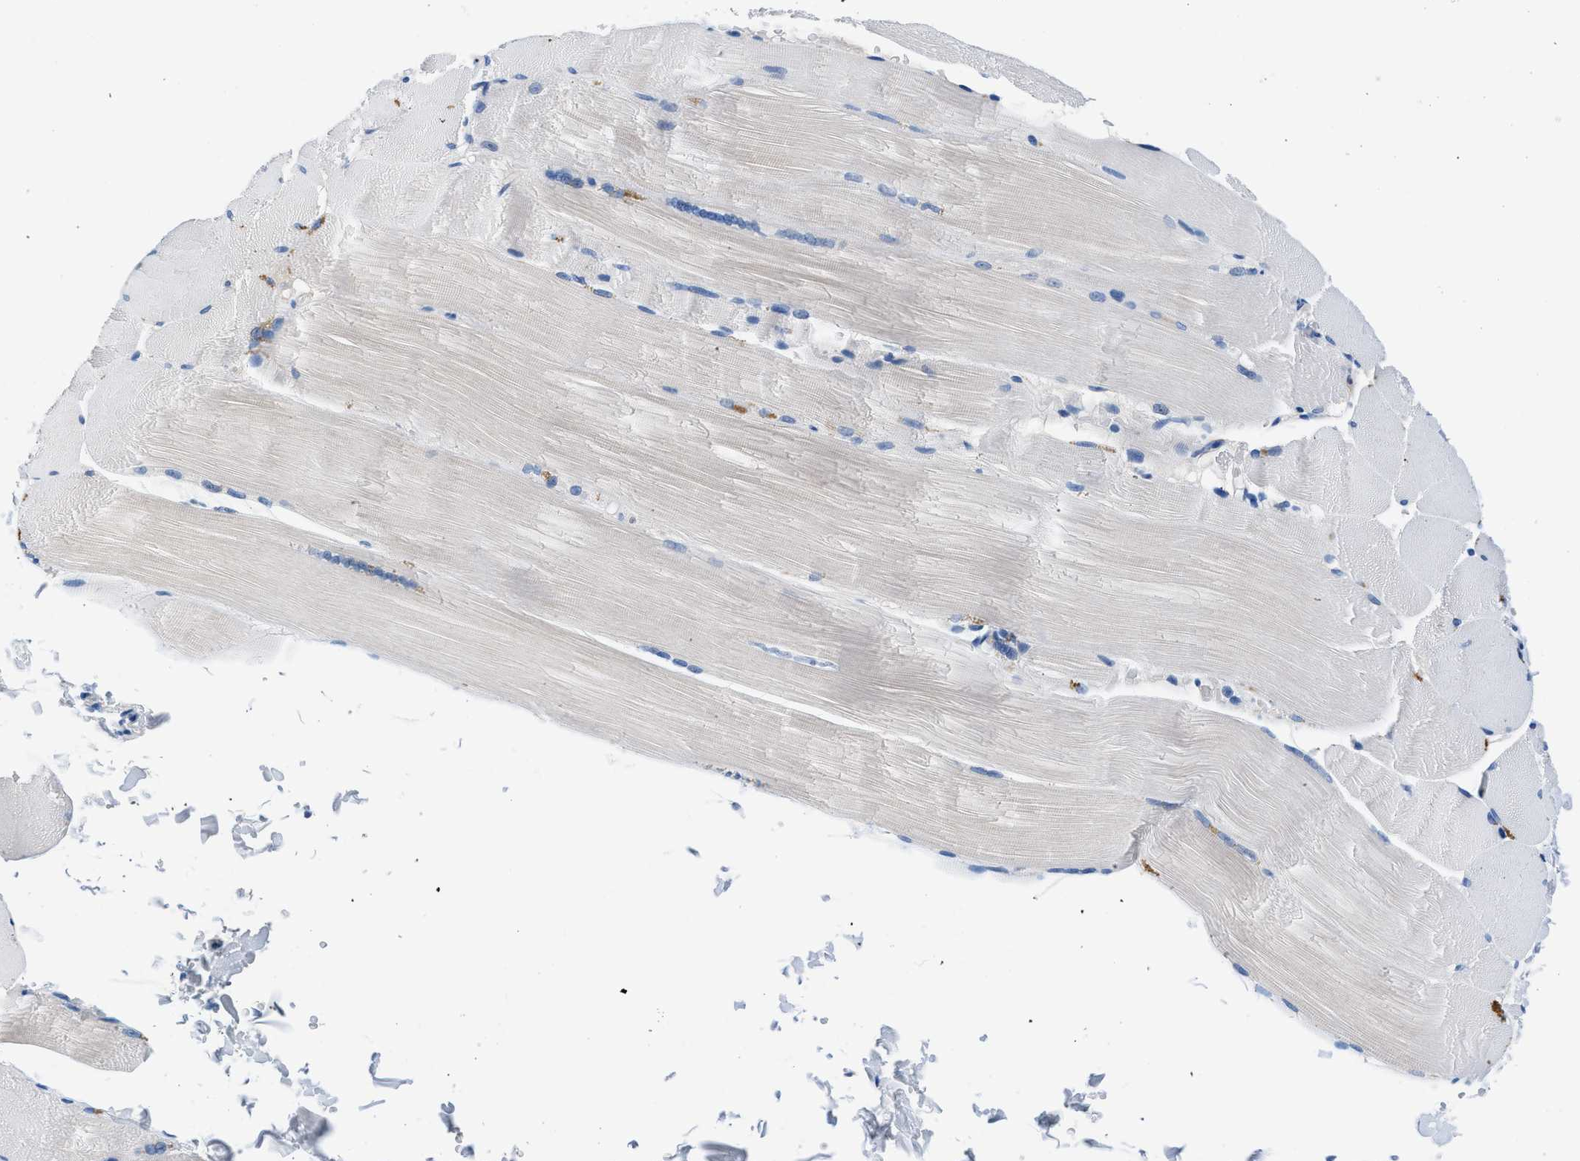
{"staining": {"intensity": "negative", "quantity": "none", "location": "none"}, "tissue": "skeletal muscle", "cell_type": "Myocytes", "image_type": "normal", "snomed": [{"axis": "morphology", "description": "Normal tissue, NOS"}, {"axis": "topography", "description": "Skin"}, {"axis": "topography", "description": "Skeletal muscle"}], "caption": "This is an immunohistochemistry image of normal human skeletal muscle. There is no staining in myocytes.", "gene": "FADS6", "patient": {"sex": "male", "age": 83}}